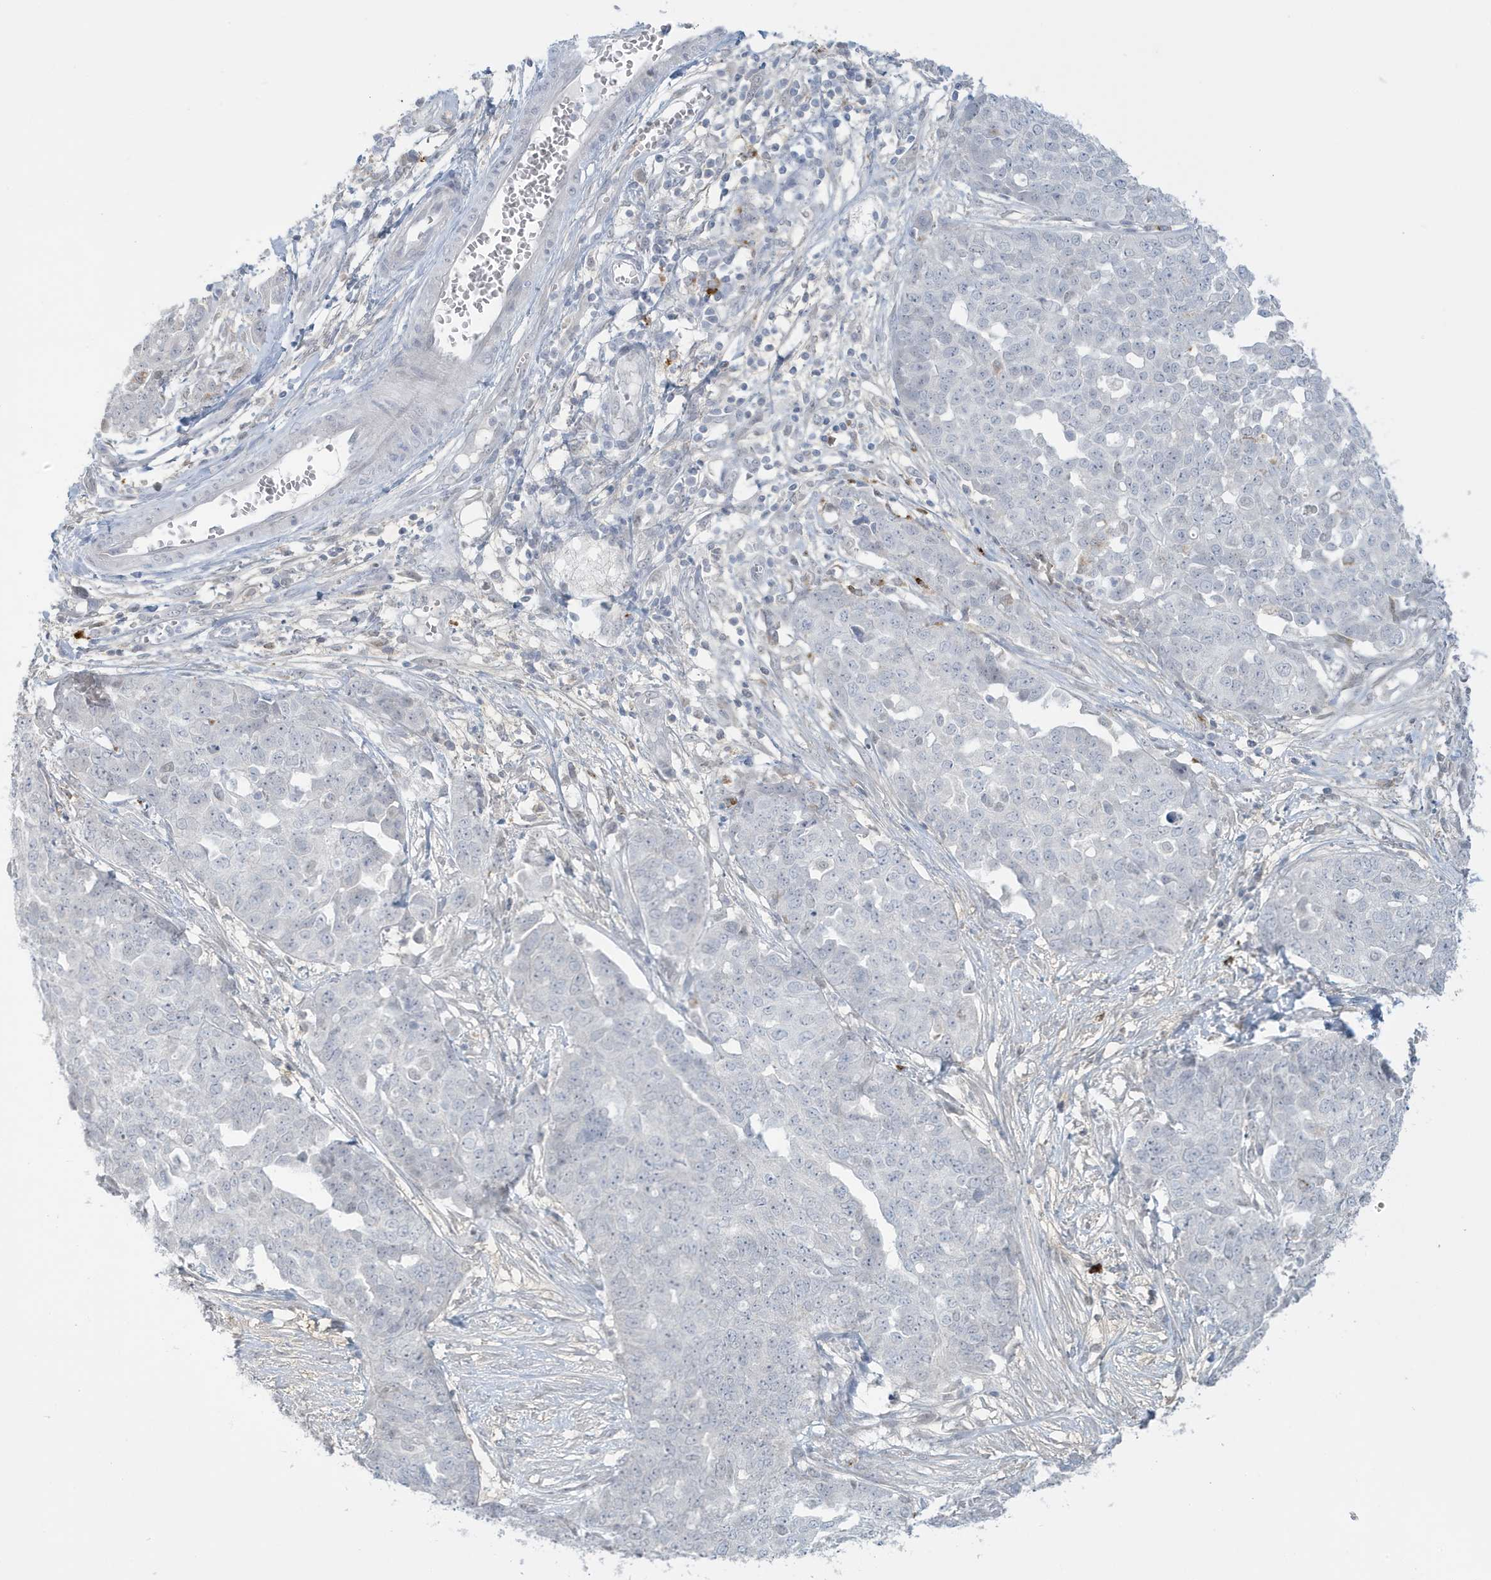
{"staining": {"intensity": "negative", "quantity": "none", "location": "none"}, "tissue": "ovarian cancer", "cell_type": "Tumor cells", "image_type": "cancer", "snomed": [{"axis": "morphology", "description": "Cystadenocarcinoma, serous, NOS"}, {"axis": "topography", "description": "Soft tissue"}, {"axis": "topography", "description": "Ovary"}], "caption": "Immunohistochemistry of human ovarian cancer (serous cystadenocarcinoma) reveals no expression in tumor cells.", "gene": "HERC6", "patient": {"sex": "female", "age": 57}}